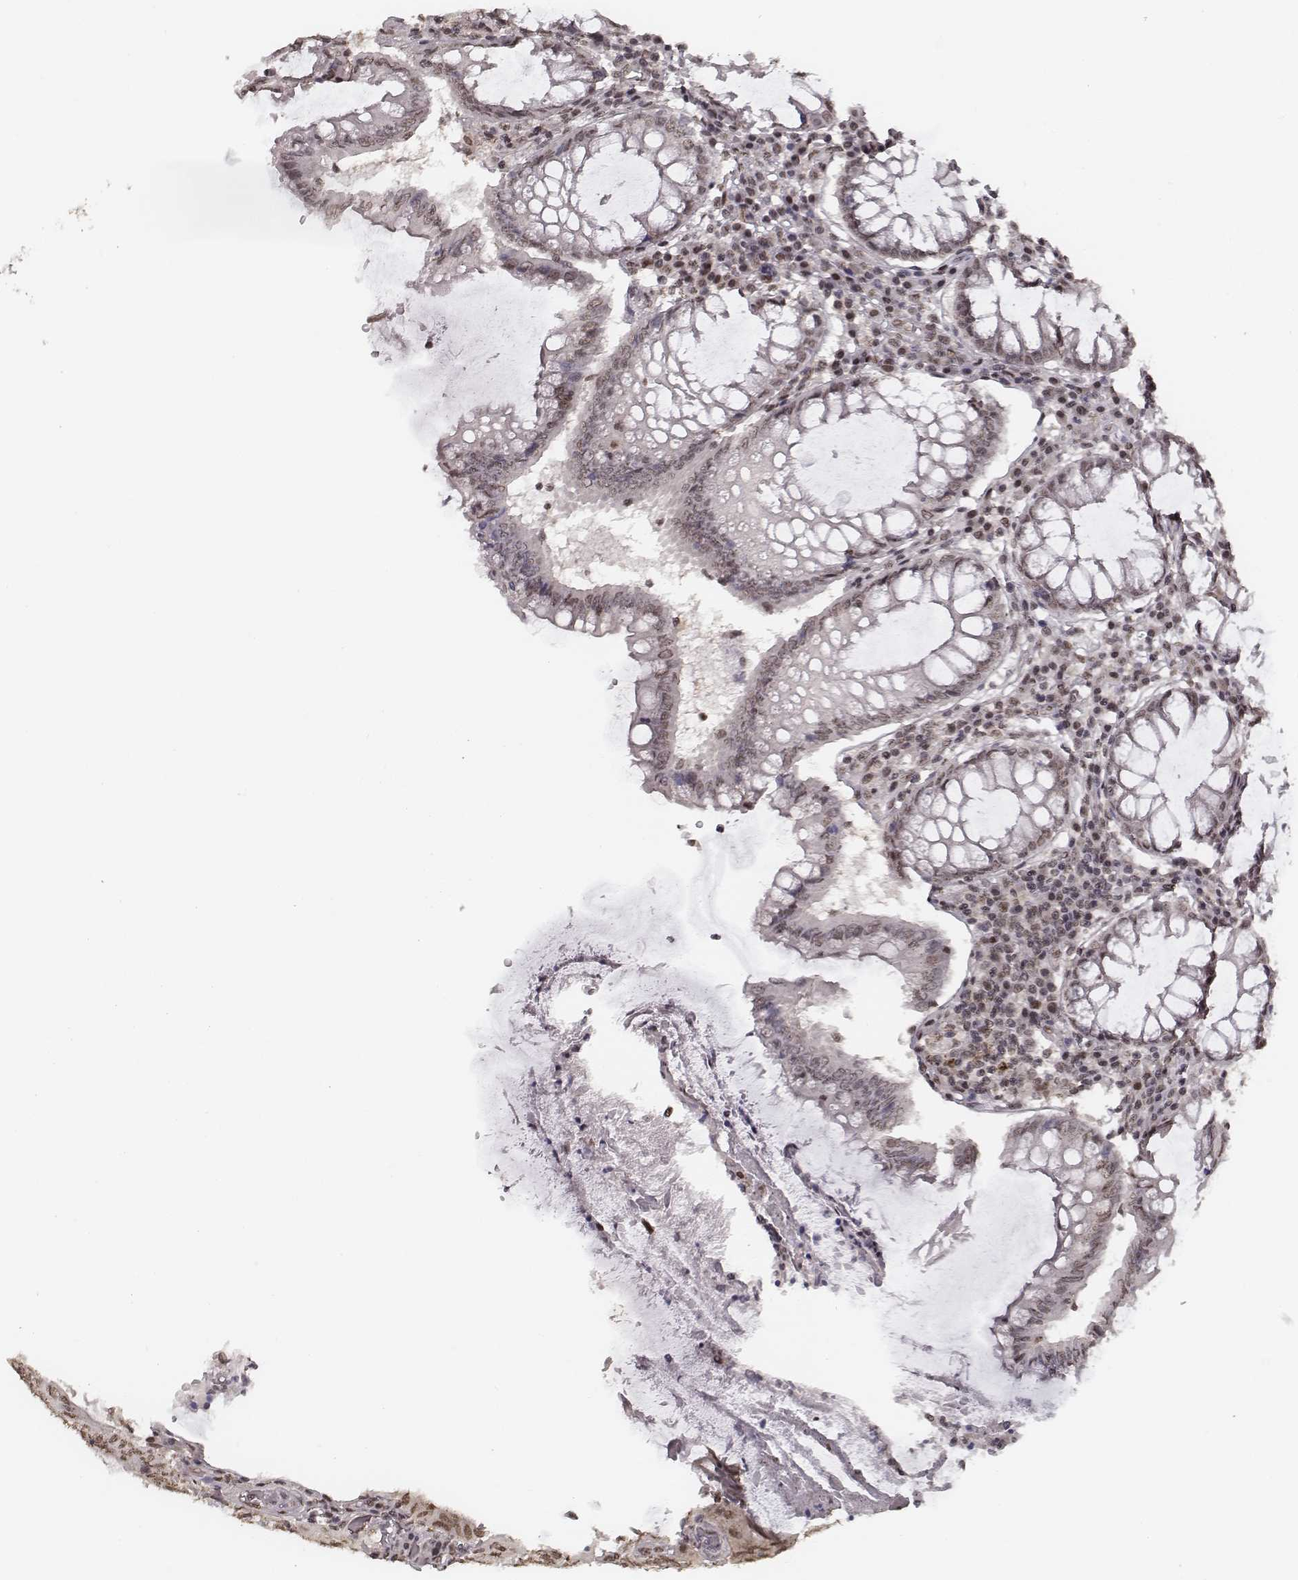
{"staining": {"intensity": "weak", "quantity": ">75%", "location": "nuclear"}, "tissue": "colorectal cancer", "cell_type": "Tumor cells", "image_type": "cancer", "snomed": [{"axis": "morphology", "description": "Adenocarcinoma, NOS"}, {"axis": "topography", "description": "Colon"}], "caption": "Human colorectal adenocarcinoma stained with a protein marker displays weak staining in tumor cells.", "gene": "HMGA2", "patient": {"sex": "female", "age": 70}}